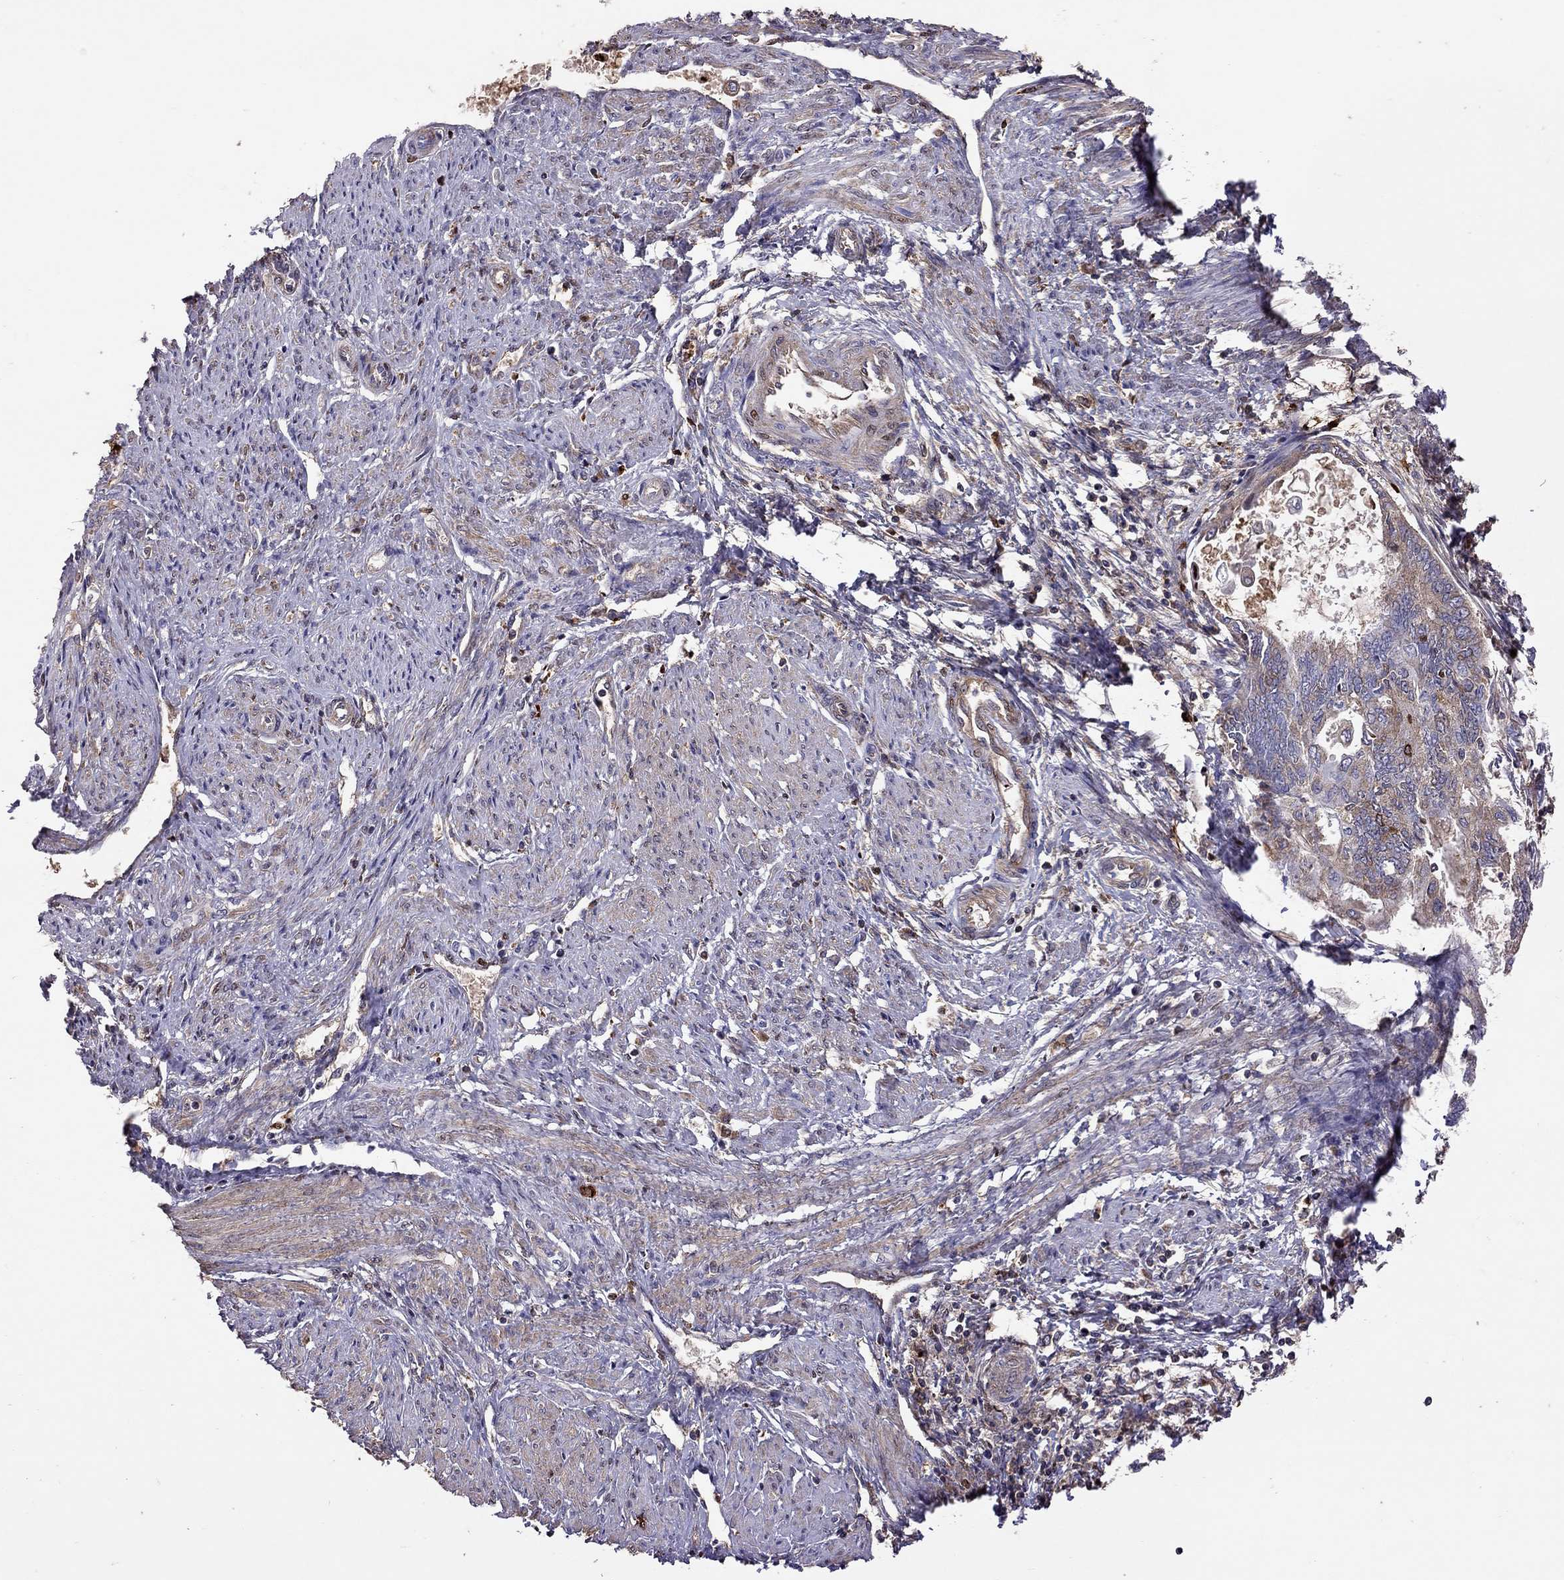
{"staining": {"intensity": "moderate", "quantity": "25%-75%", "location": "cytoplasmic/membranous"}, "tissue": "endometrial cancer", "cell_type": "Tumor cells", "image_type": "cancer", "snomed": [{"axis": "morphology", "description": "Adenocarcinoma, NOS"}, {"axis": "topography", "description": "Endometrium"}], "caption": "Tumor cells demonstrate moderate cytoplasmic/membranous positivity in about 25%-75% of cells in endometrial cancer (adenocarcinoma).", "gene": "SERPINA3", "patient": {"sex": "female", "age": 86}}